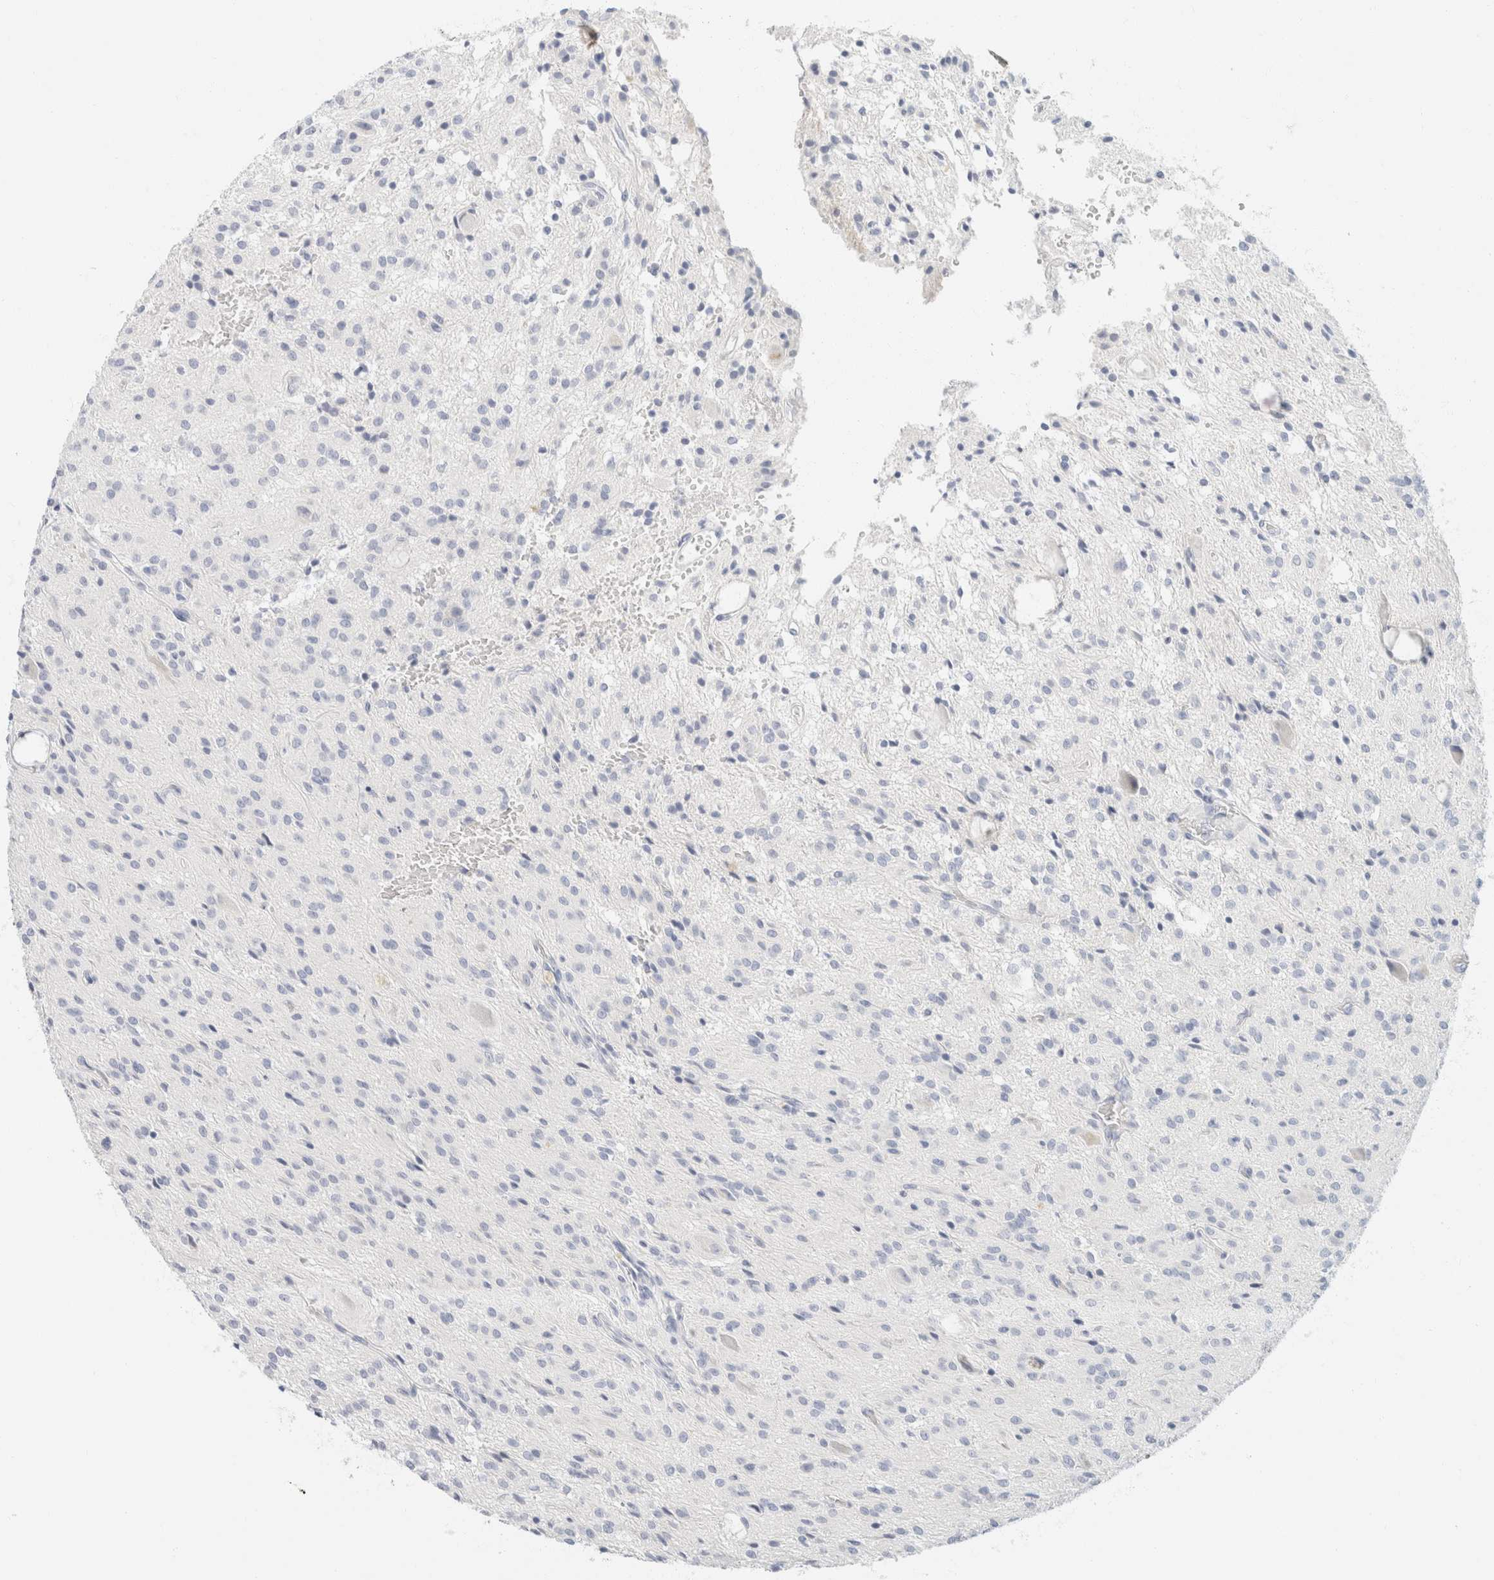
{"staining": {"intensity": "negative", "quantity": "none", "location": "none"}, "tissue": "glioma", "cell_type": "Tumor cells", "image_type": "cancer", "snomed": [{"axis": "morphology", "description": "Glioma, malignant, High grade"}, {"axis": "topography", "description": "Brain"}], "caption": "Immunohistochemical staining of human glioma demonstrates no significant expression in tumor cells. The staining is performed using DAB brown chromogen with nuclei counter-stained in using hematoxylin.", "gene": "KRT20", "patient": {"sex": "female", "age": 59}}